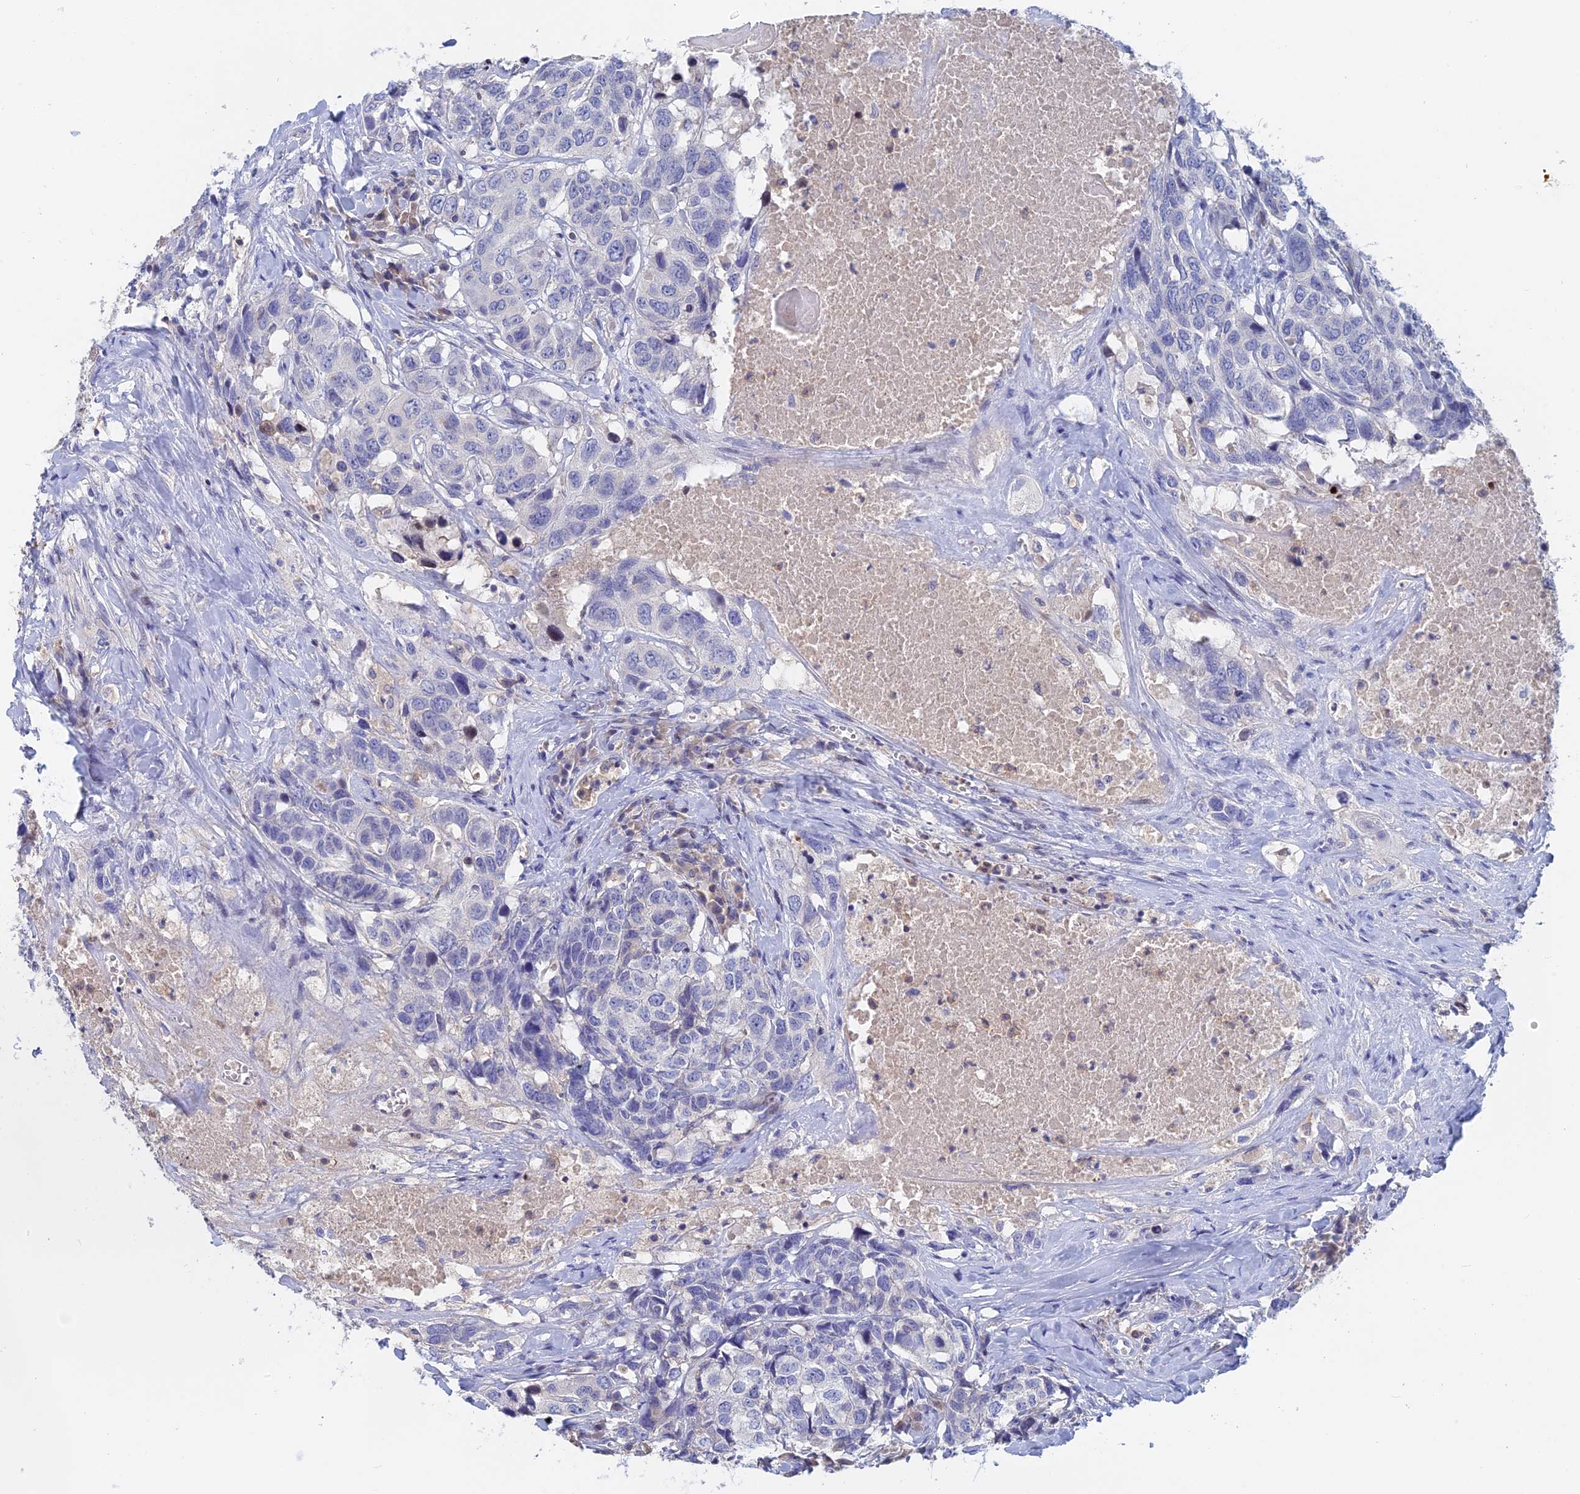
{"staining": {"intensity": "negative", "quantity": "none", "location": "none"}, "tissue": "head and neck cancer", "cell_type": "Tumor cells", "image_type": "cancer", "snomed": [{"axis": "morphology", "description": "Squamous cell carcinoma, NOS"}, {"axis": "topography", "description": "Head-Neck"}], "caption": "This is an IHC micrograph of squamous cell carcinoma (head and neck). There is no expression in tumor cells.", "gene": "ACP7", "patient": {"sex": "male", "age": 66}}